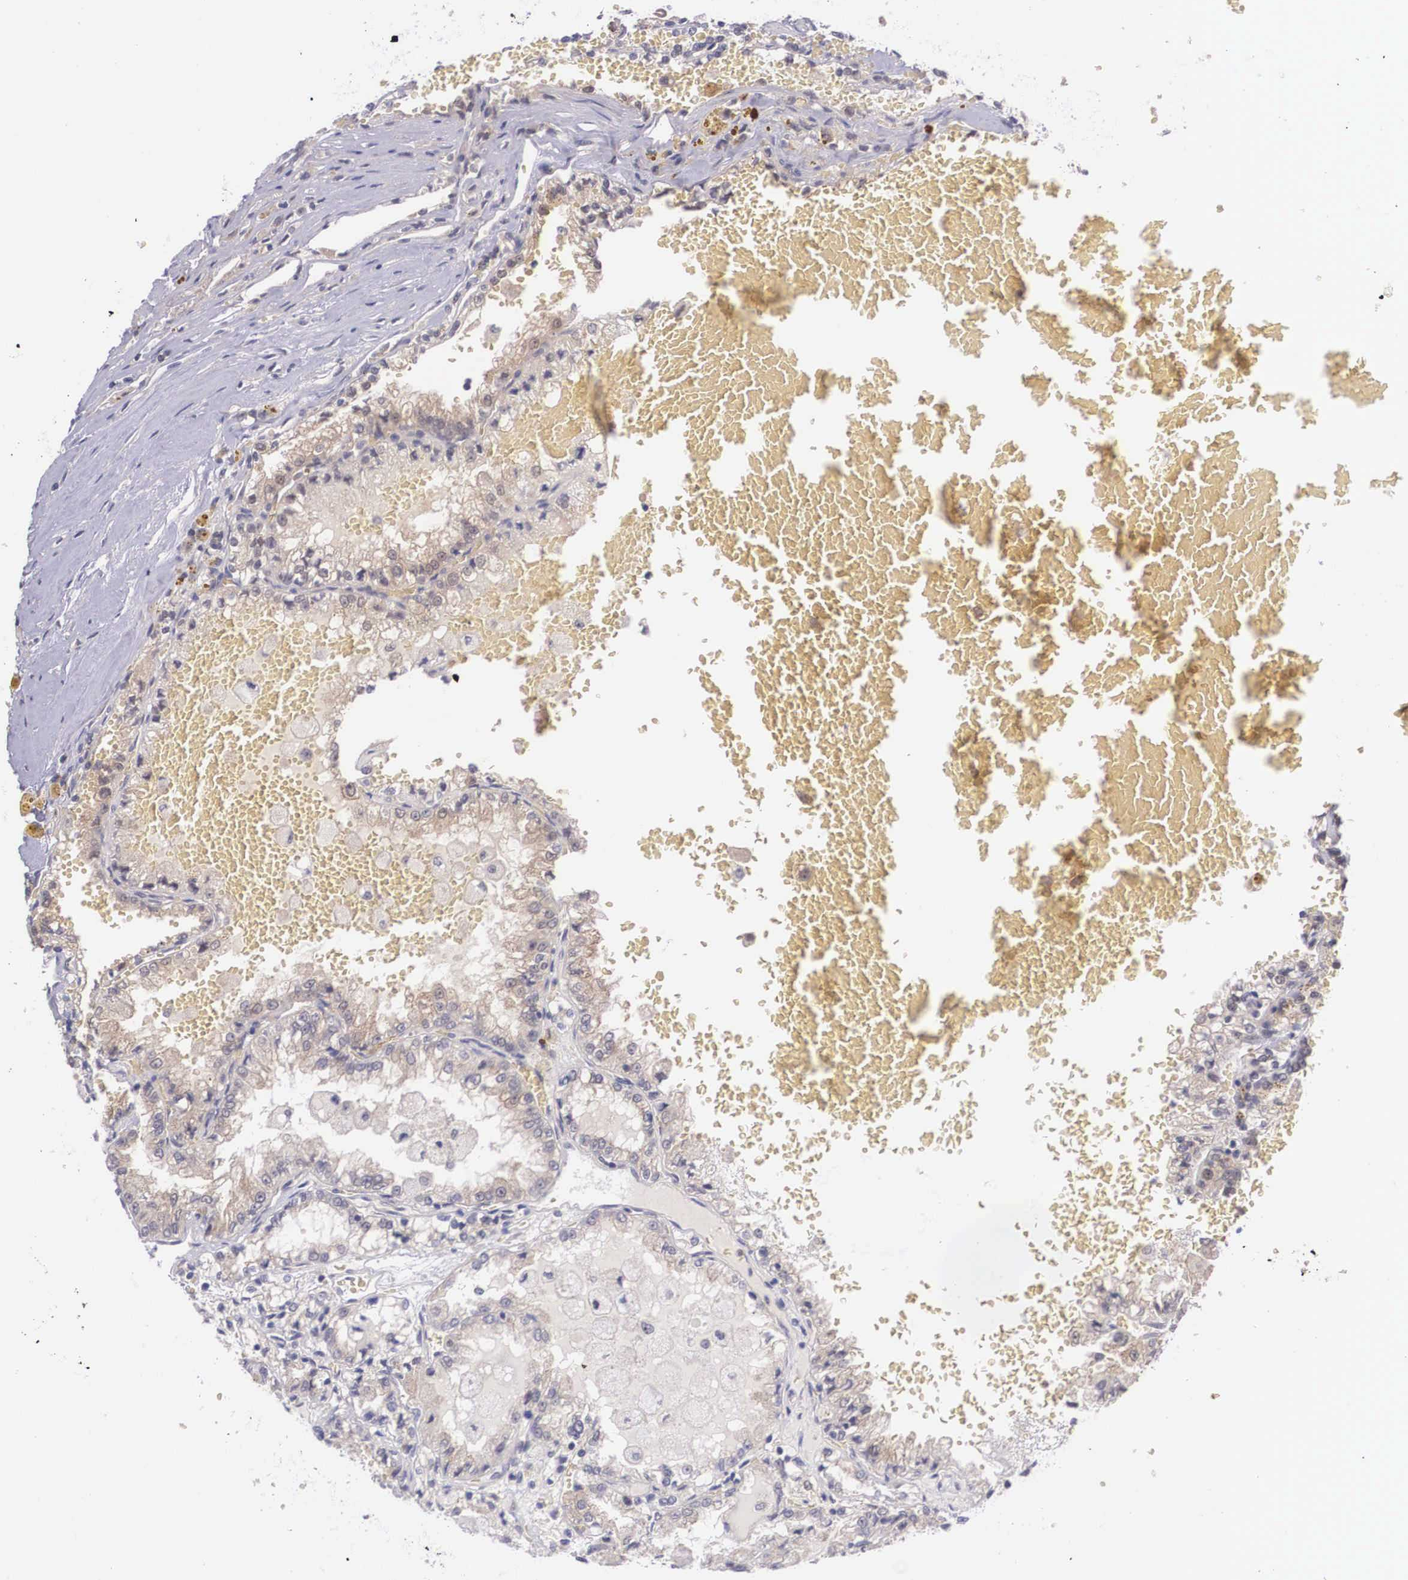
{"staining": {"intensity": "weak", "quantity": "25%-75%", "location": "cytoplasmic/membranous"}, "tissue": "renal cancer", "cell_type": "Tumor cells", "image_type": "cancer", "snomed": [{"axis": "morphology", "description": "Adenocarcinoma, NOS"}, {"axis": "topography", "description": "Kidney"}], "caption": "Immunohistochemistry (DAB) staining of human renal adenocarcinoma demonstrates weak cytoplasmic/membranous protein positivity in about 25%-75% of tumor cells. Using DAB (3,3'-diaminobenzidine) (brown) and hematoxylin (blue) stains, captured at high magnification using brightfield microscopy.", "gene": "IGBP1", "patient": {"sex": "female", "age": 56}}